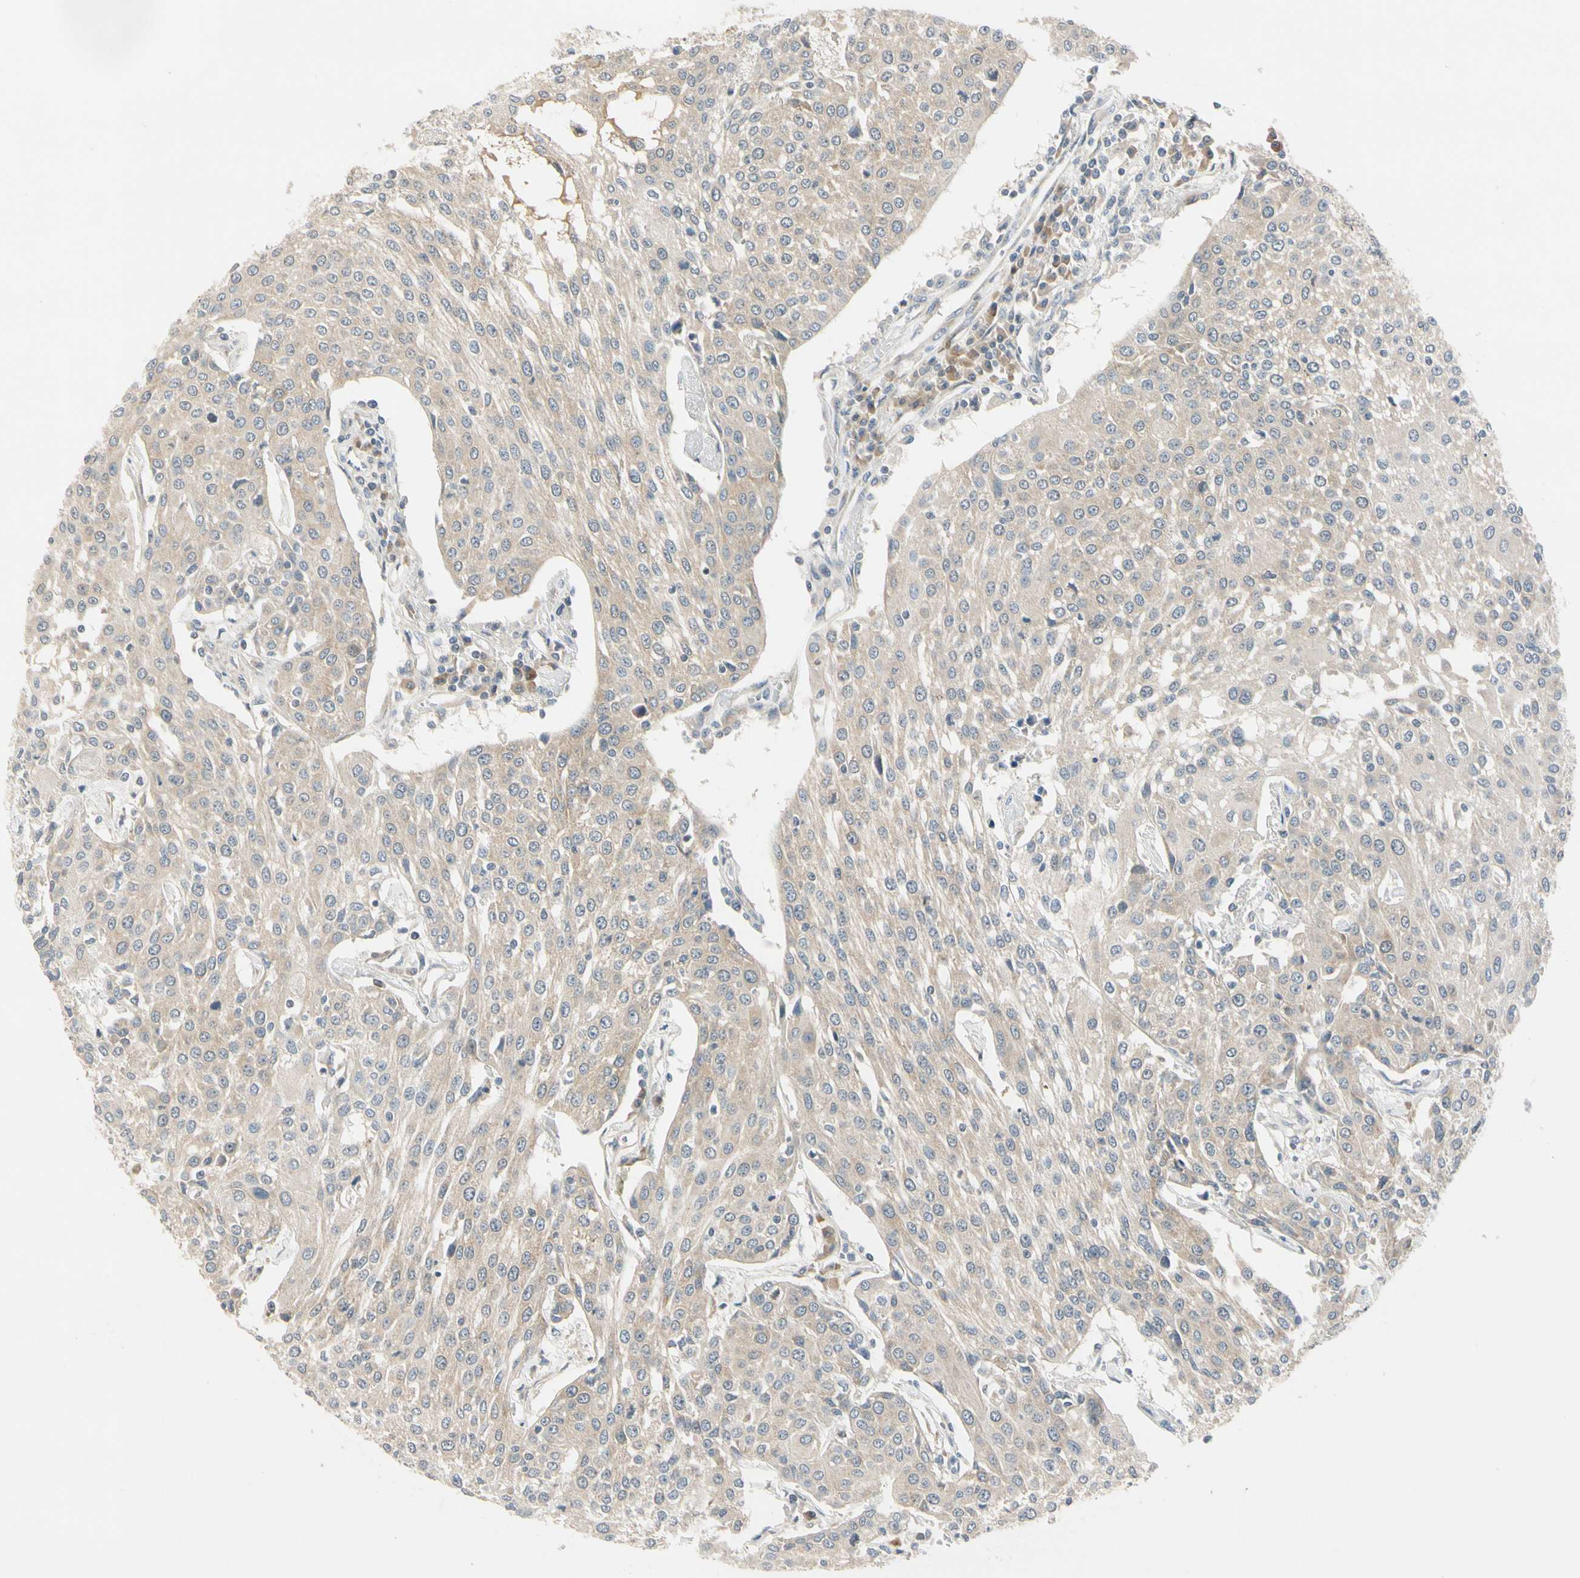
{"staining": {"intensity": "moderate", "quantity": ">75%", "location": "cytoplasmic/membranous"}, "tissue": "urothelial cancer", "cell_type": "Tumor cells", "image_type": "cancer", "snomed": [{"axis": "morphology", "description": "Urothelial carcinoma, High grade"}, {"axis": "topography", "description": "Urinary bladder"}], "caption": "Immunohistochemical staining of high-grade urothelial carcinoma demonstrates moderate cytoplasmic/membranous protein staining in about >75% of tumor cells.", "gene": "RPS6KB2", "patient": {"sex": "female", "age": 85}}